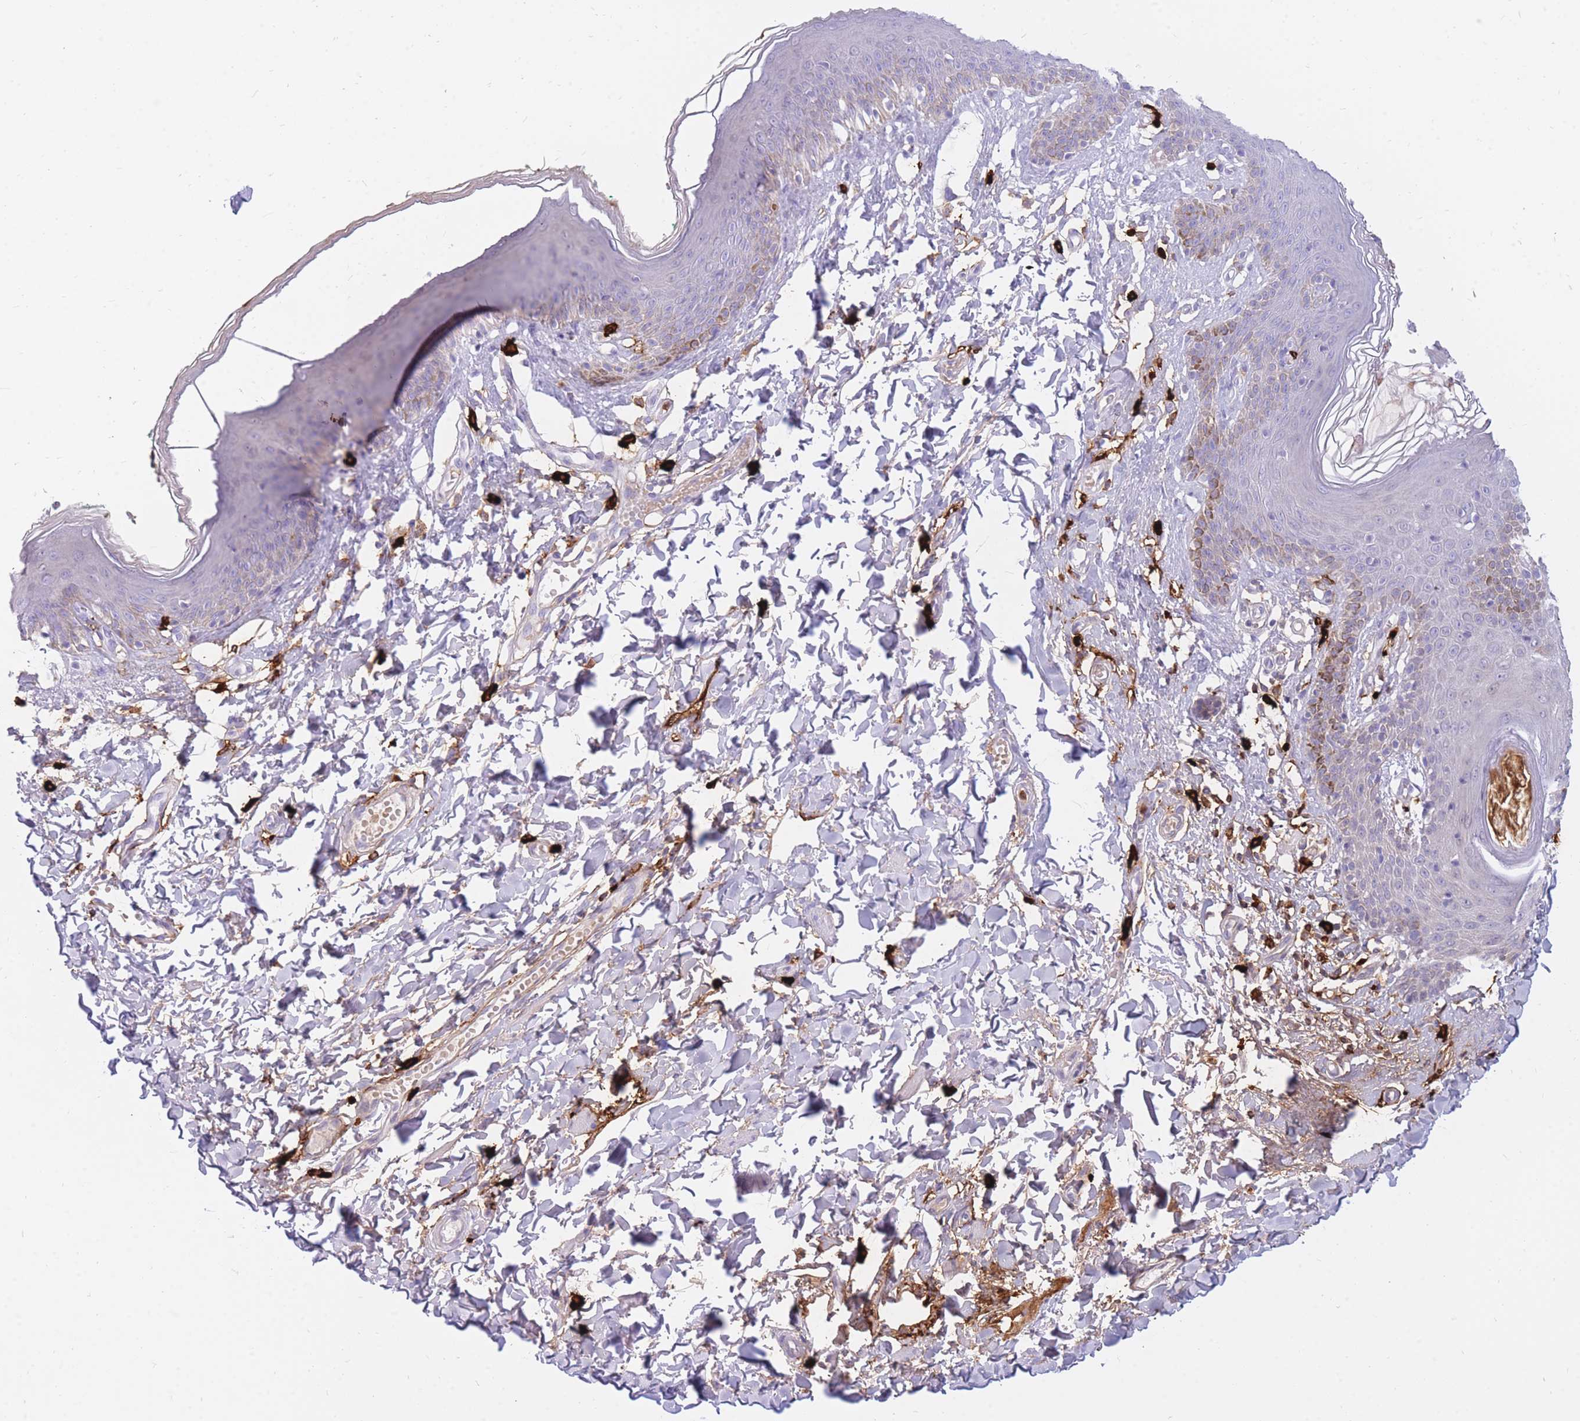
{"staining": {"intensity": "weak", "quantity": "<25%", "location": "cytoplasmic/membranous"}, "tissue": "skin", "cell_type": "Epidermal cells", "image_type": "normal", "snomed": [{"axis": "morphology", "description": "Normal tissue, NOS"}, {"axis": "topography", "description": "Vulva"}], "caption": "Immunohistochemistry (IHC) histopathology image of benign human skin stained for a protein (brown), which shows no expression in epidermal cells.", "gene": "TPSAB1", "patient": {"sex": "female", "age": 66}}